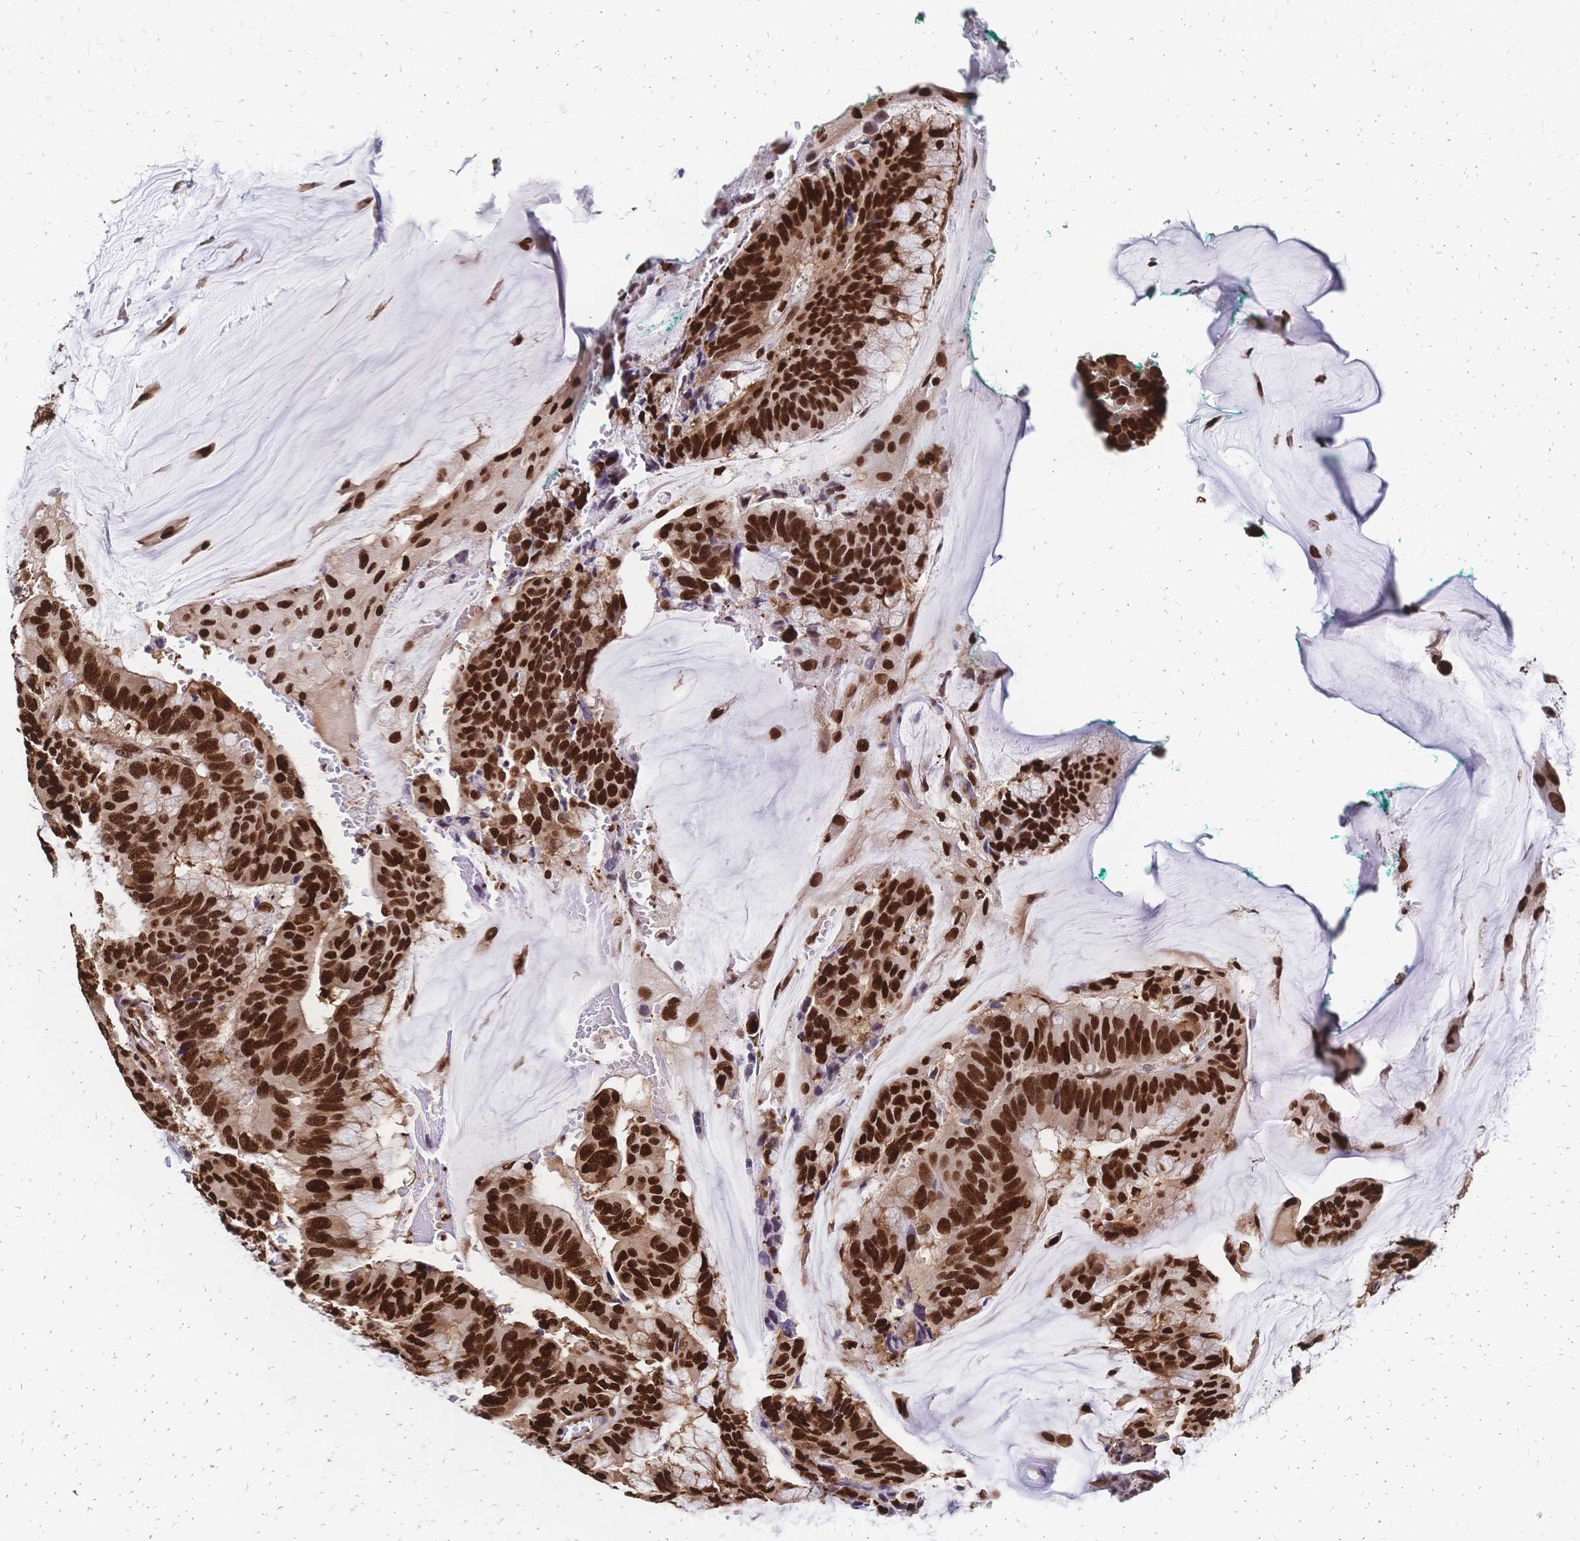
{"staining": {"intensity": "strong", "quantity": ">75%", "location": "nuclear"}, "tissue": "colorectal cancer", "cell_type": "Tumor cells", "image_type": "cancer", "snomed": [{"axis": "morphology", "description": "Adenocarcinoma, NOS"}, {"axis": "topography", "description": "Rectum"}], "caption": "Colorectal cancer tissue shows strong nuclear expression in about >75% of tumor cells, visualized by immunohistochemistry.", "gene": "HDGF", "patient": {"sex": "female", "age": 59}}